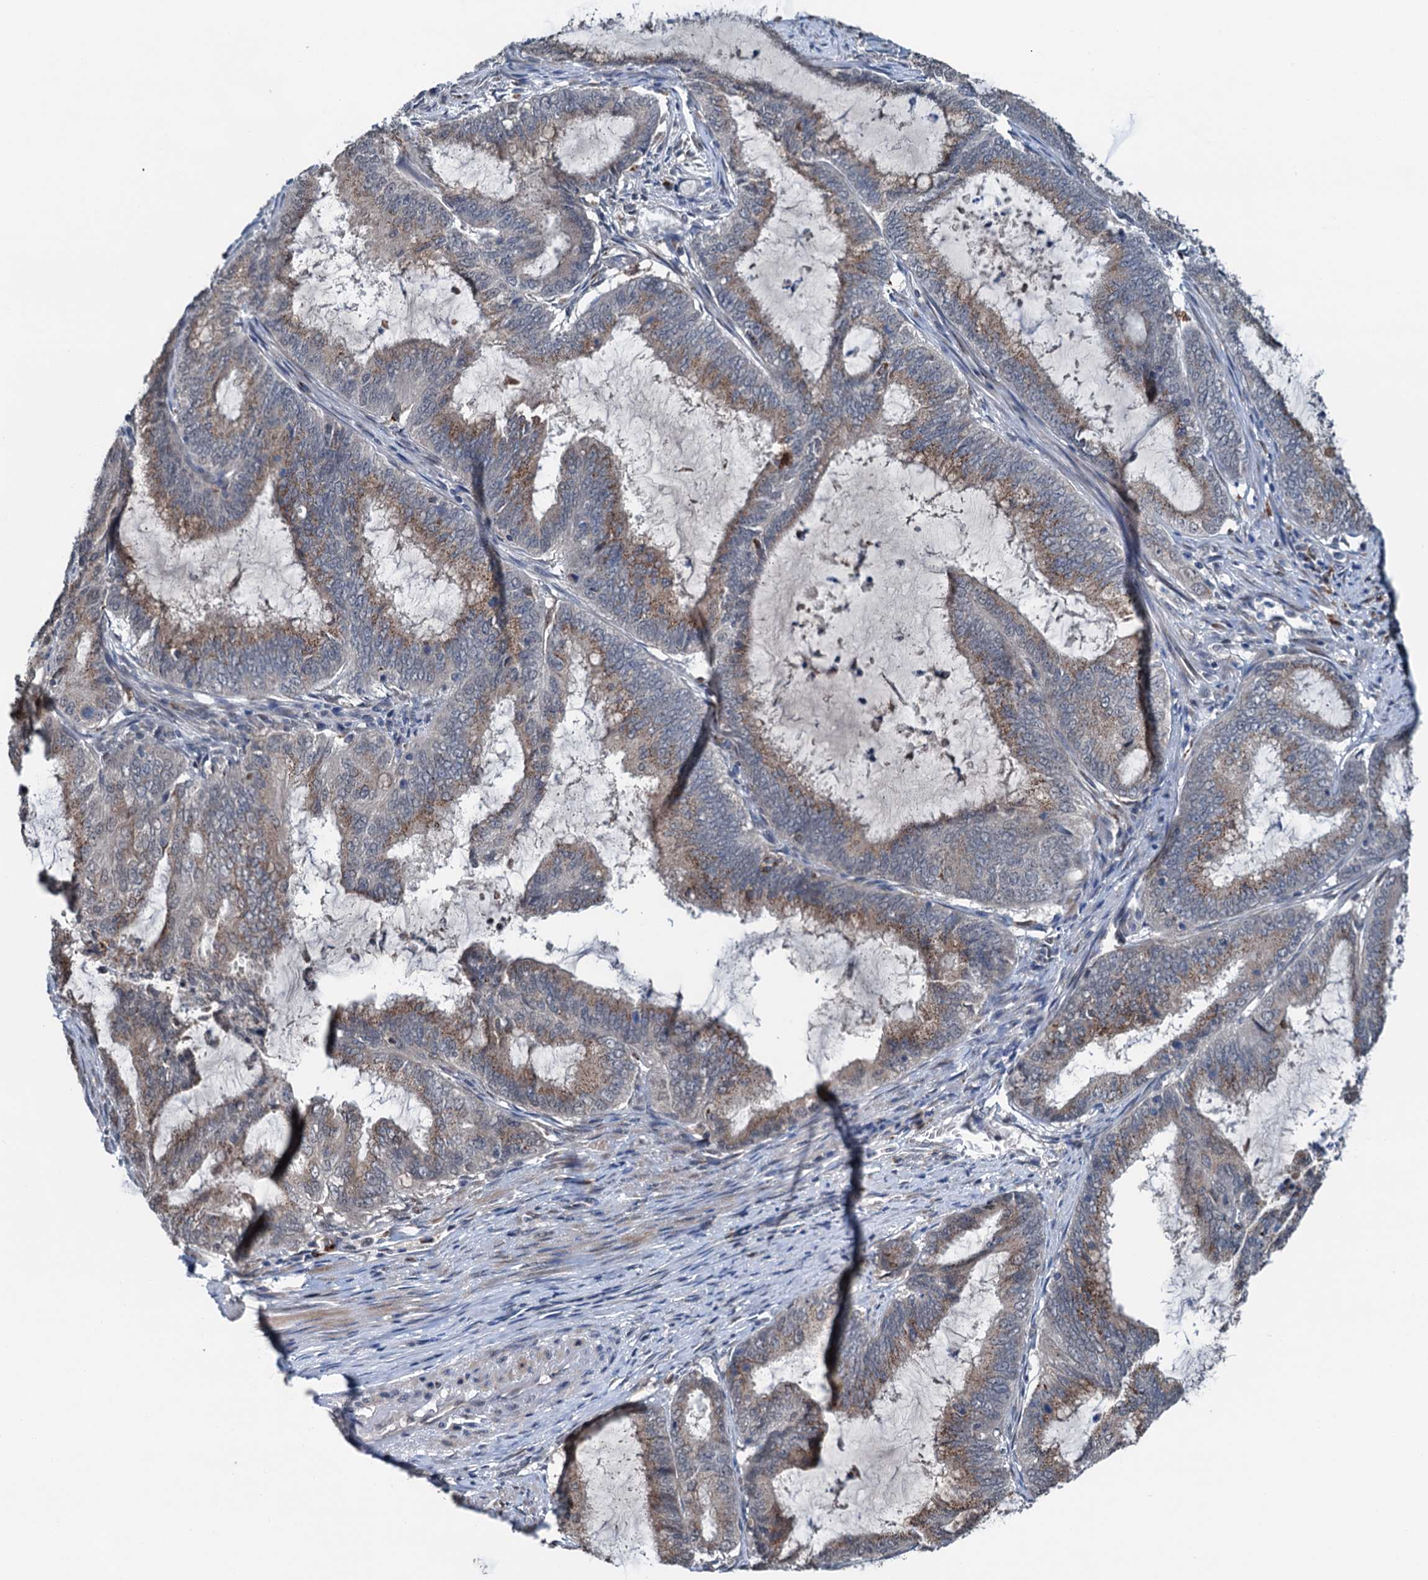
{"staining": {"intensity": "weak", "quantity": "25%-75%", "location": "cytoplasmic/membranous"}, "tissue": "endometrial cancer", "cell_type": "Tumor cells", "image_type": "cancer", "snomed": [{"axis": "morphology", "description": "Adenocarcinoma, NOS"}, {"axis": "topography", "description": "Endometrium"}], "caption": "This photomicrograph exhibits adenocarcinoma (endometrial) stained with immunohistochemistry to label a protein in brown. The cytoplasmic/membranous of tumor cells show weak positivity for the protein. Nuclei are counter-stained blue.", "gene": "SHLD1", "patient": {"sex": "female", "age": 51}}